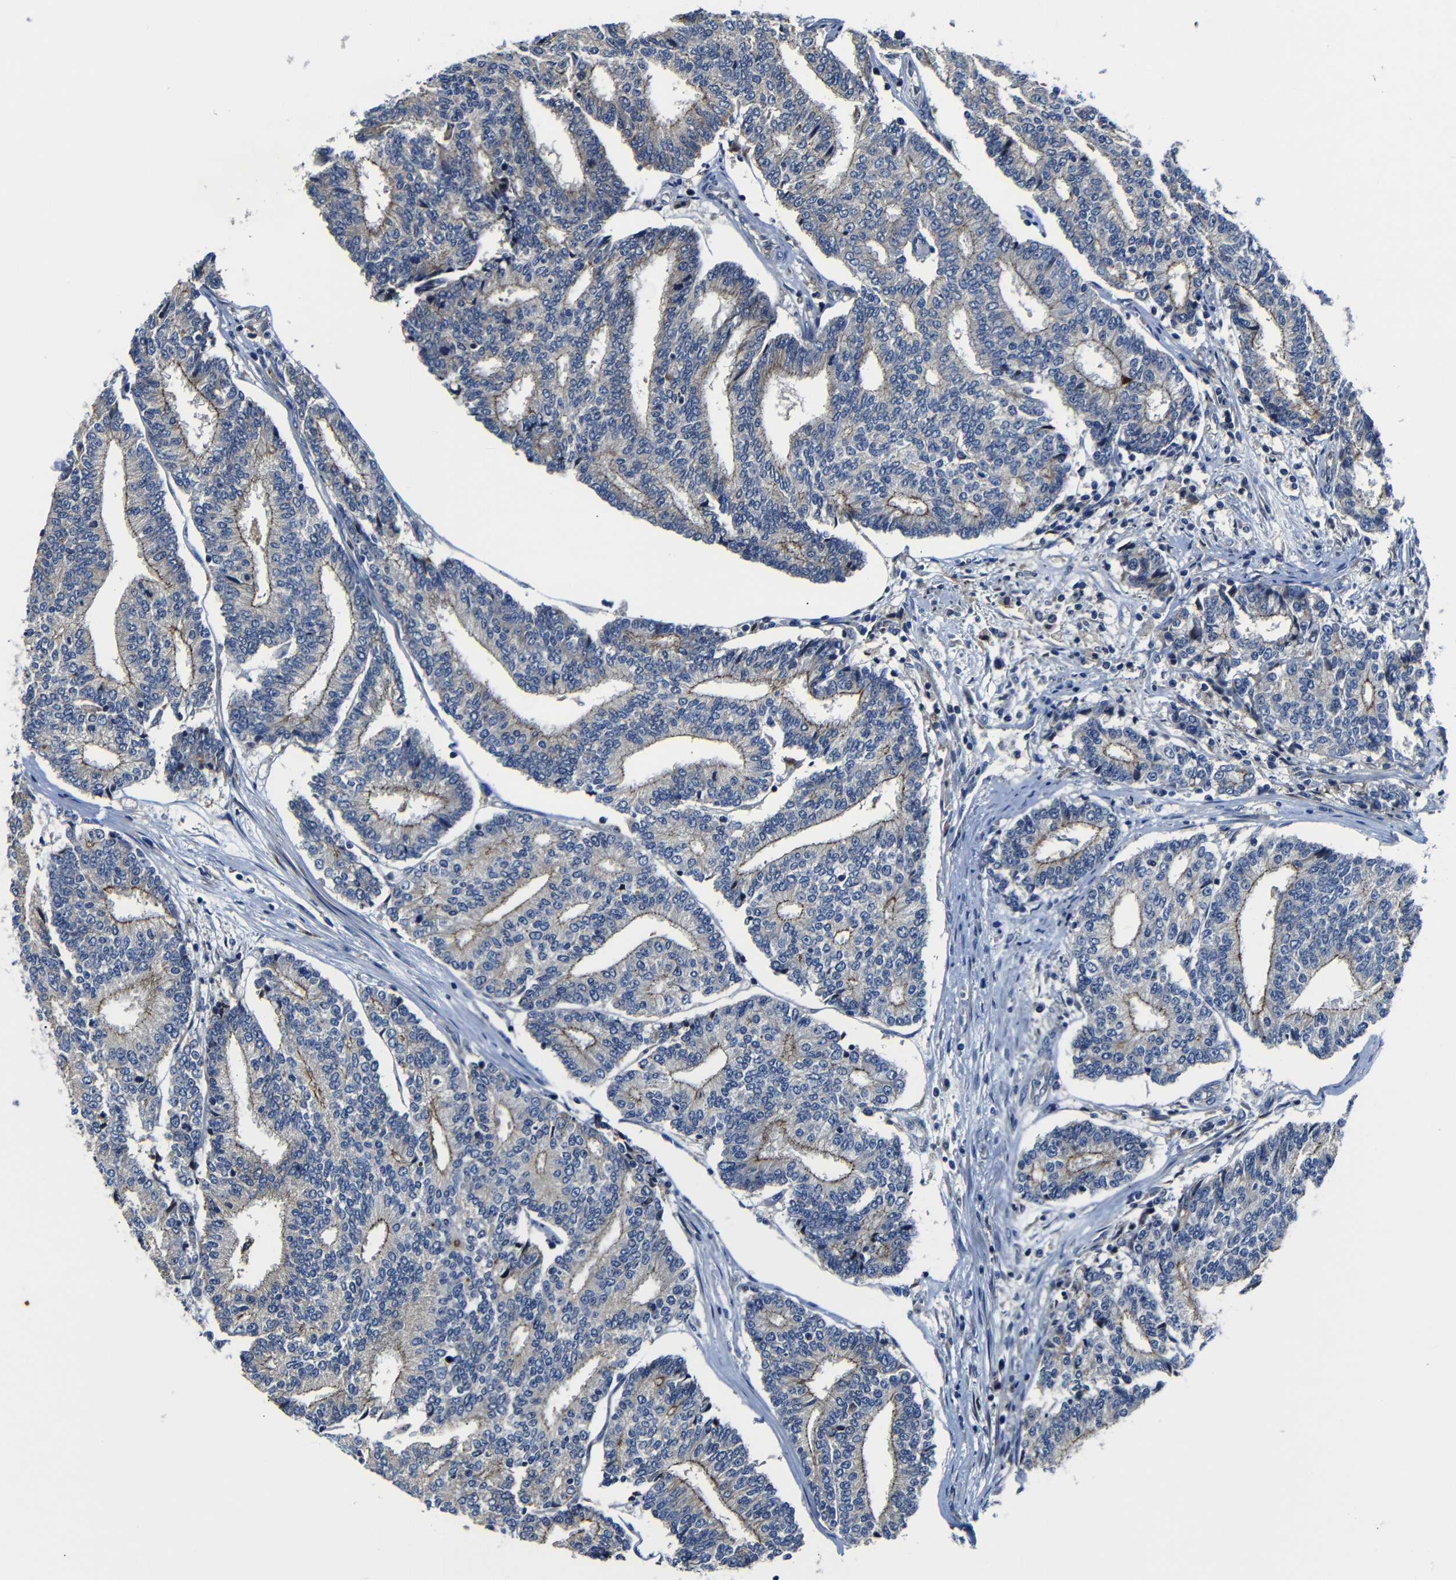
{"staining": {"intensity": "moderate", "quantity": "<25%", "location": "cytoplasmic/membranous"}, "tissue": "prostate cancer", "cell_type": "Tumor cells", "image_type": "cancer", "snomed": [{"axis": "morphology", "description": "Normal tissue, NOS"}, {"axis": "morphology", "description": "Adenocarcinoma, High grade"}, {"axis": "topography", "description": "Prostate"}, {"axis": "topography", "description": "Seminal veicle"}], "caption": "Prostate cancer (high-grade adenocarcinoma) tissue demonstrates moderate cytoplasmic/membranous expression in approximately <25% of tumor cells, visualized by immunohistochemistry.", "gene": "AFDN", "patient": {"sex": "male", "age": 55}}